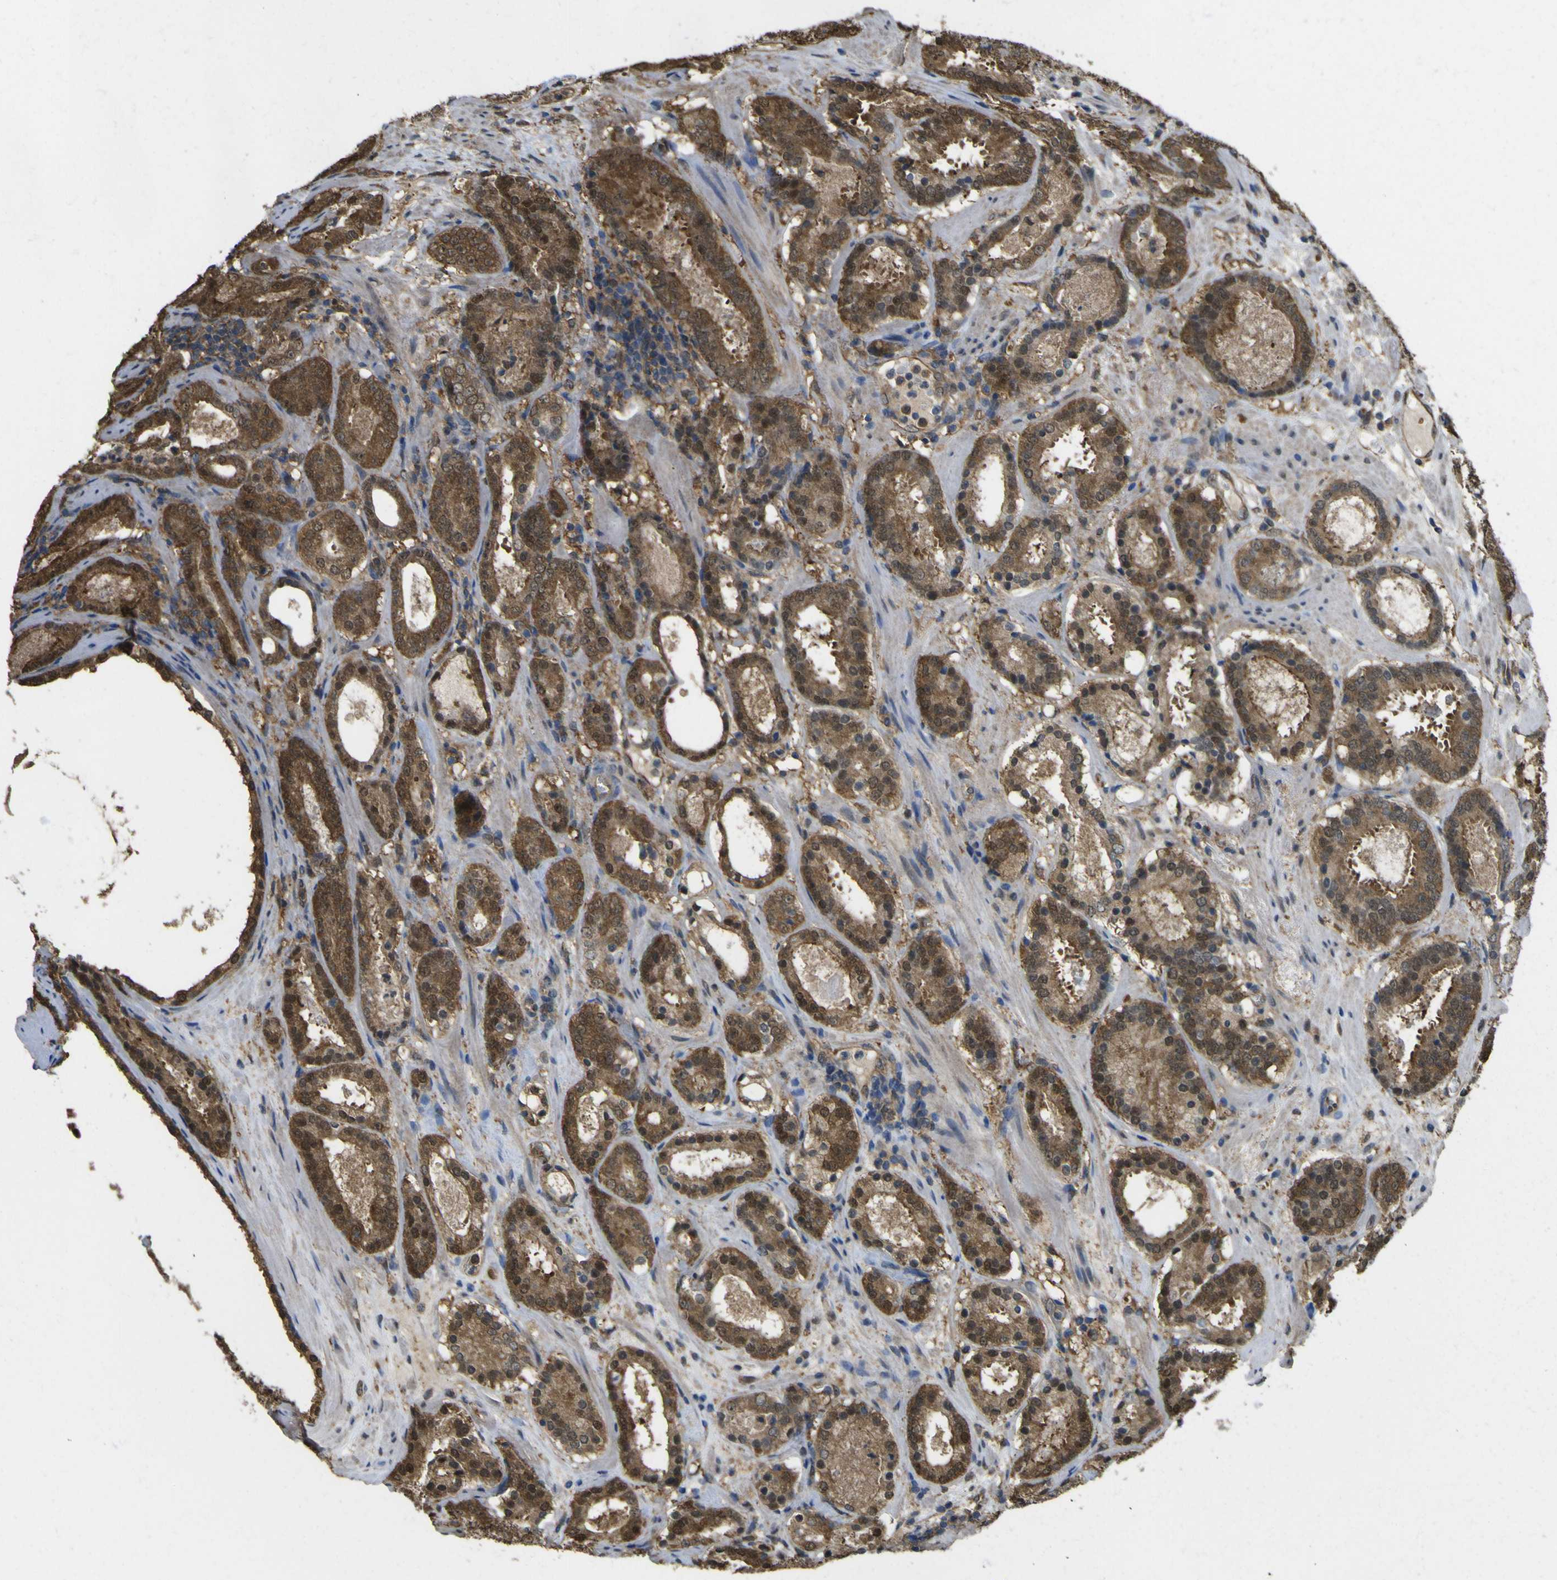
{"staining": {"intensity": "moderate", "quantity": ">75%", "location": "cytoplasmic/membranous,nuclear"}, "tissue": "prostate cancer", "cell_type": "Tumor cells", "image_type": "cancer", "snomed": [{"axis": "morphology", "description": "Adenocarcinoma, Low grade"}, {"axis": "topography", "description": "Prostate"}], "caption": "The histopathology image reveals immunohistochemical staining of prostate low-grade adenocarcinoma. There is moderate cytoplasmic/membranous and nuclear staining is present in about >75% of tumor cells.", "gene": "YWHAG", "patient": {"sex": "male", "age": 69}}